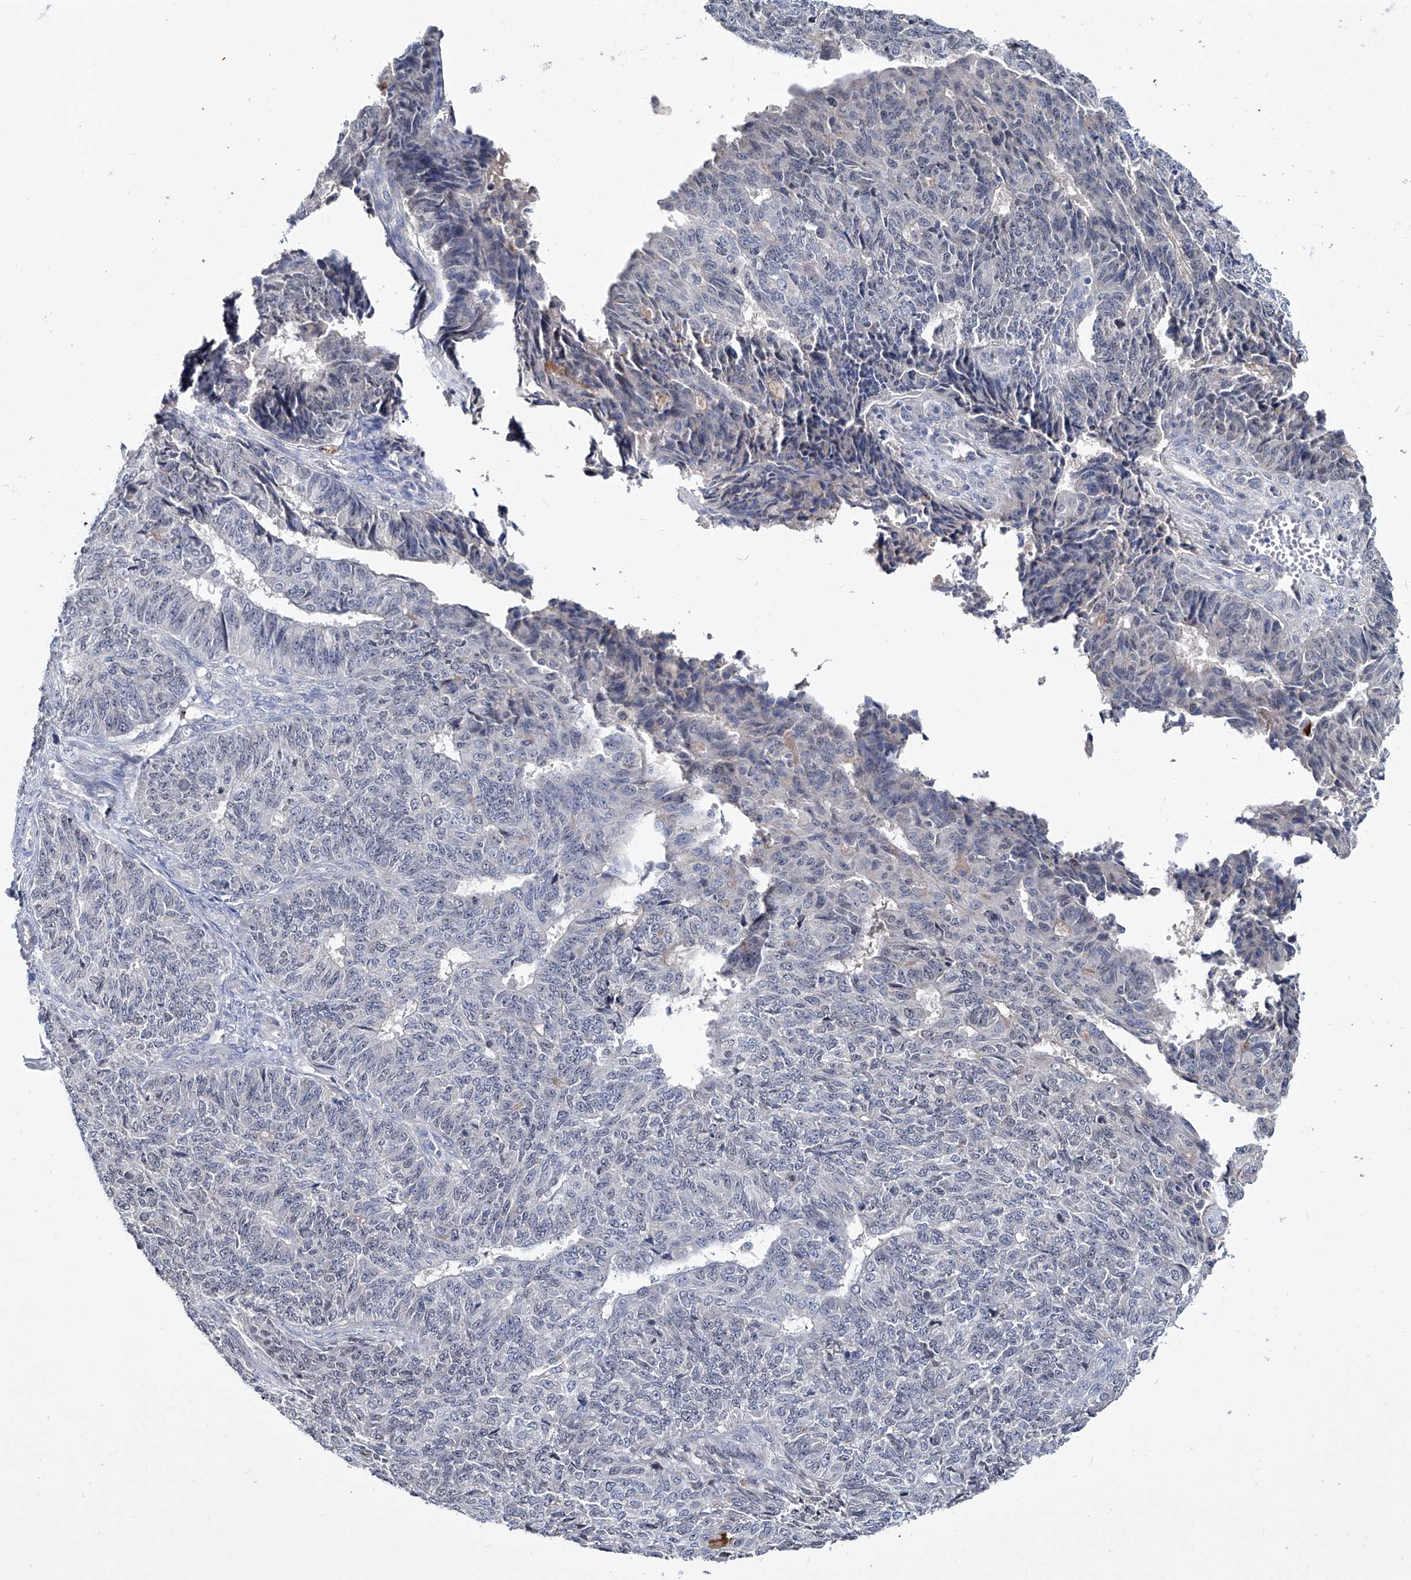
{"staining": {"intensity": "negative", "quantity": "none", "location": "none"}, "tissue": "endometrial cancer", "cell_type": "Tumor cells", "image_type": "cancer", "snomed": [{"axis": "morphology", "description": "Adenocarcinoma, NOS"}, {"axis": "topography", "description": "Endometrium"}], "caption": "A micrograph of human endometrial cancer is negative for staining in tumor cells.", "gene": "KLHL17", "patient": {"sex": "female", "age": 32}}